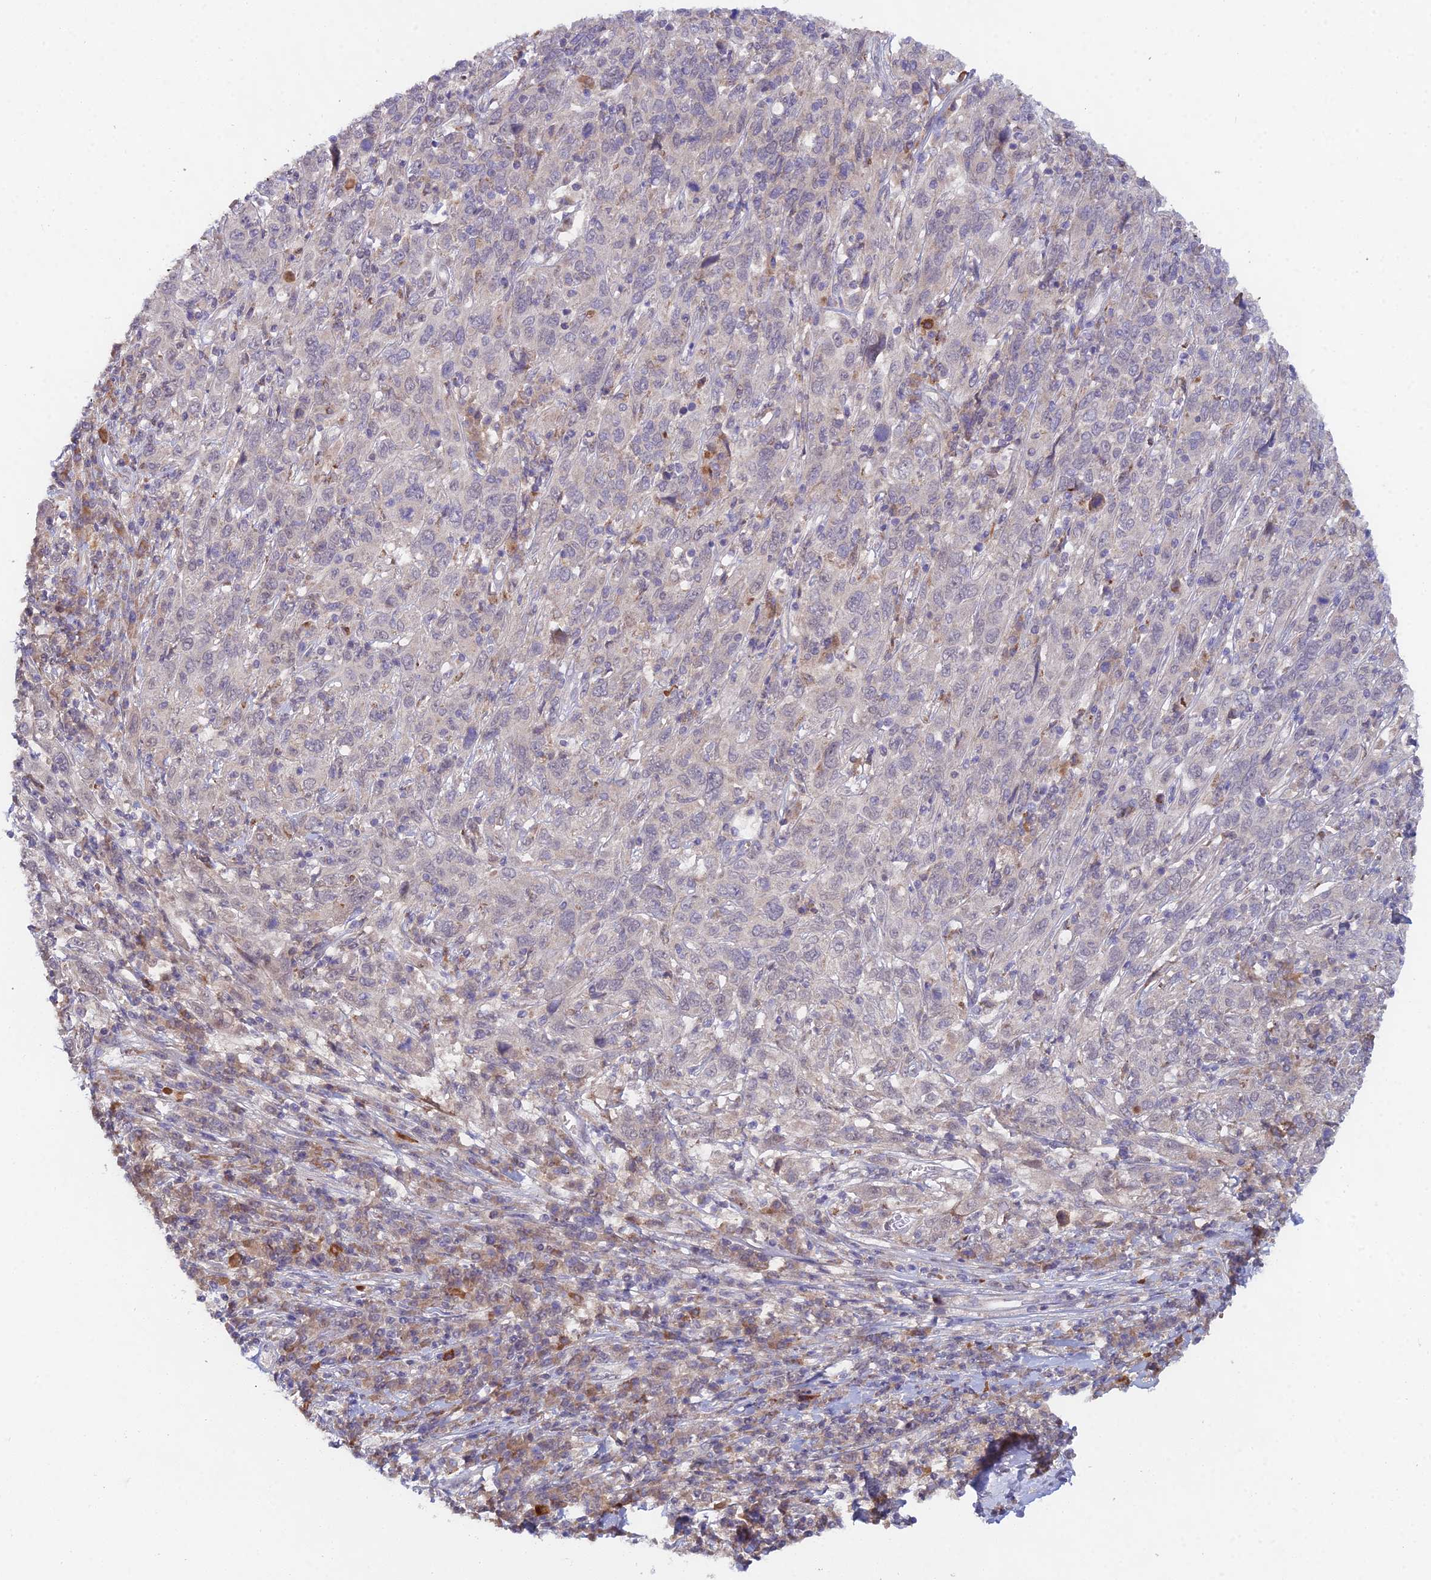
{"staining": {"intensity": "weak", "quantity": "<25%", "location": "cytoplasmic/membranous"}, "tissue": "cervical cancer", "cell_type": "Tumor cells", "image_type": "cancer", "snomed": [{"axis": "morphology", "description": "Squamous cell carcinoma, NOS"}, {"axis": "topography", "description": "Cervix"}], "caption": "Immunohistochemistry of human squamous cell carcinoma (cervical) shows no expression in tumor cells. Nuclei are stained in blue.", "gene": "WDR43", "patient": {"sex": "female", "age": 46}}